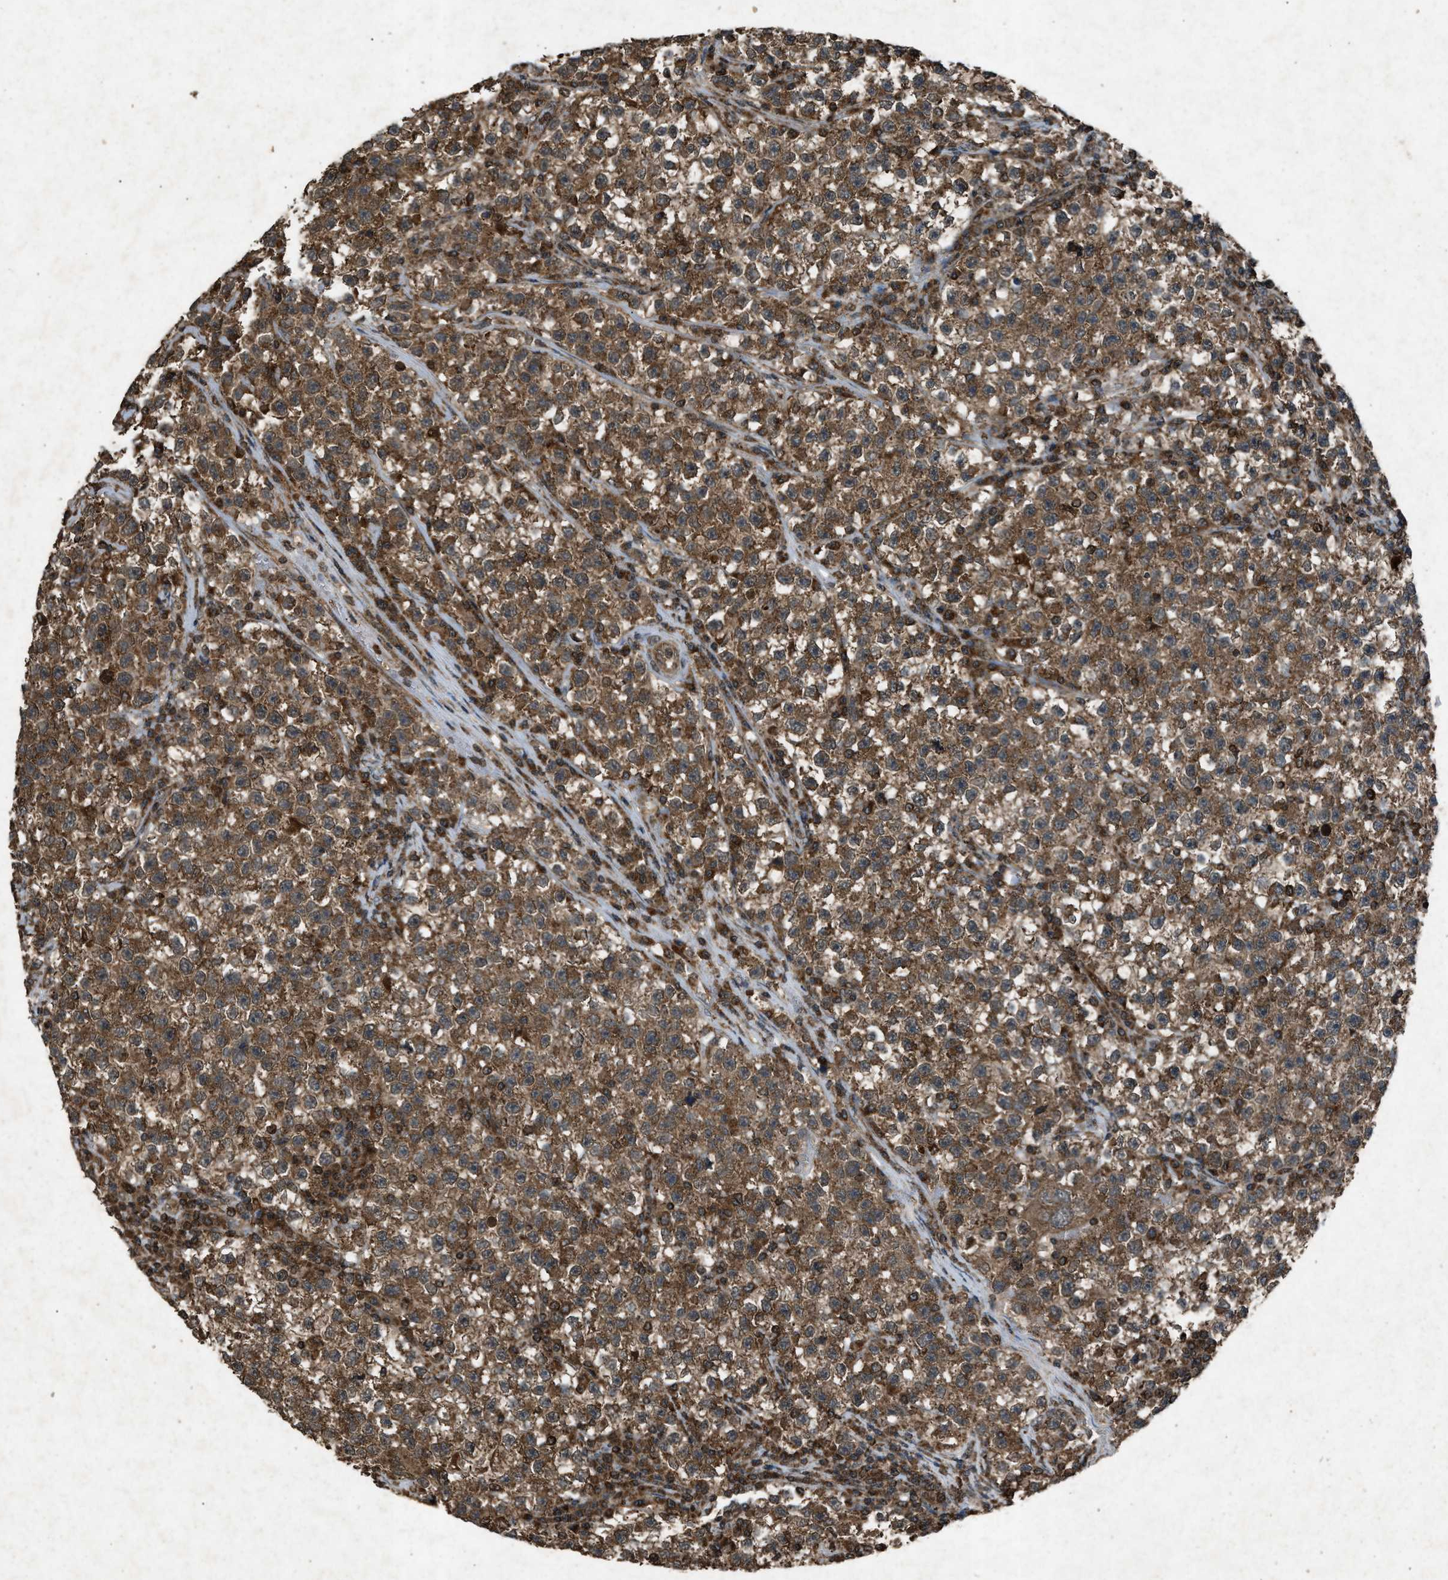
{"staining": {"intensity": "moderate", "quantity": ">75%", "location": "cytoplasmic/membranous"}, "tissue": "testis cancer", "cell_type": "Tumor cells", "image_type": "cancer", "snomed": [{"axis": "morphology", "description": "Seminoma, NOS"}, {"axis": "topography", "description": "Testis"}], "caption": "Immunohistochemistry (IHC) of testis cancer demonstrates medium levels of moderate cytoplasmic/membranous positivity in approximately >75% of tumor cells.", "gene": "OAS1", "patient": {"sex": "male", "age": 22}}